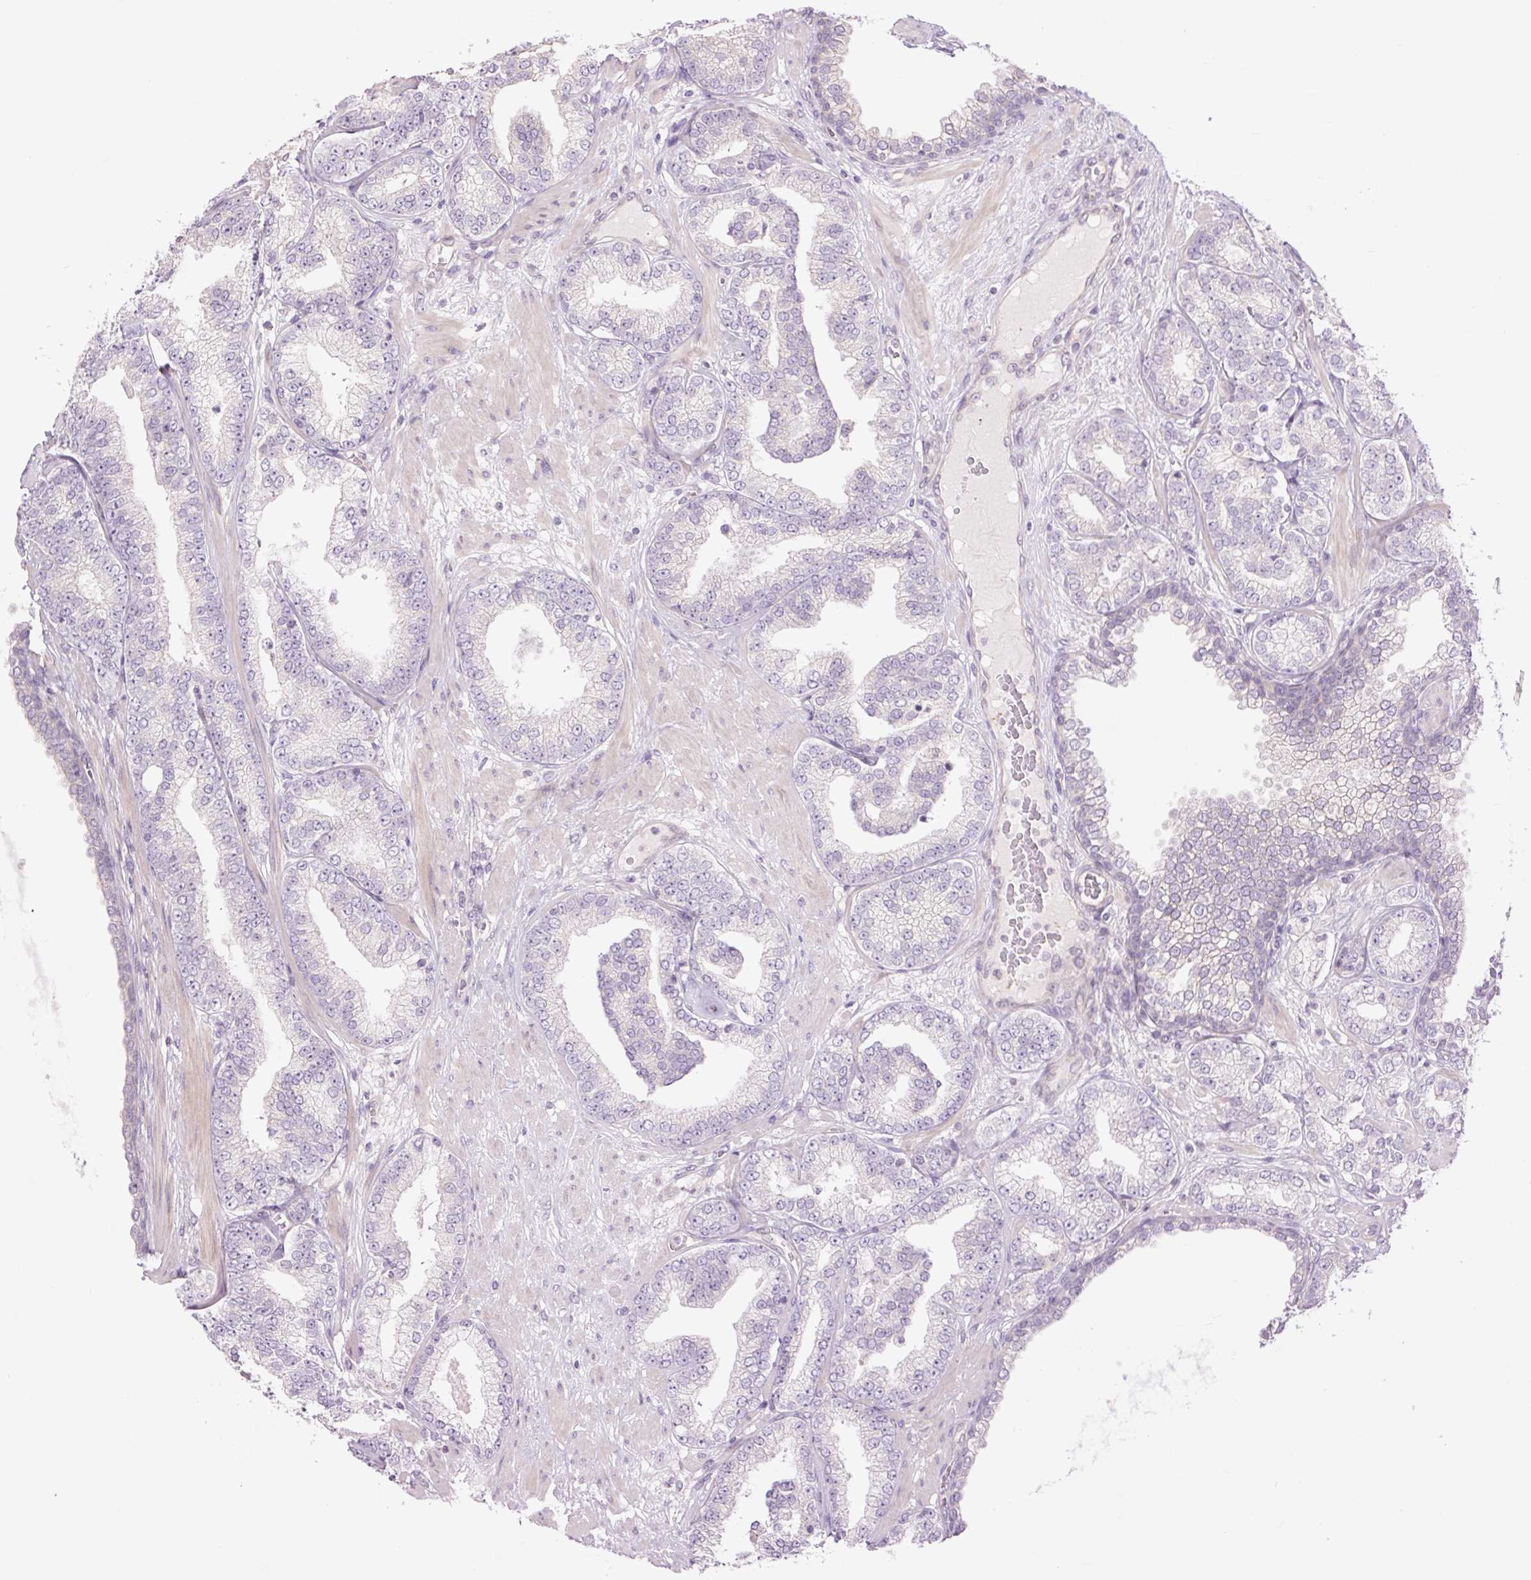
{"staining": {"intensity": "negative", "quantity": "none", "location": "none"}, "tissue": "prostate cancer", "cell_type": "Tumor cells", "image_type": "cancer", "snomed": [{"axis": "morphology", "description": "Adenocarcinoma, High grade"}, {"axis": "topography", "description": "Prostate"}], "caption": "High-grade adenocarcinoma (prostate) was stained to show a protein in brown. There is no significant expression in tumor cells. Nuclei are stained in blue.", "gene": "CTNNA3", "patient": {"sex": "male", "age": 62}}